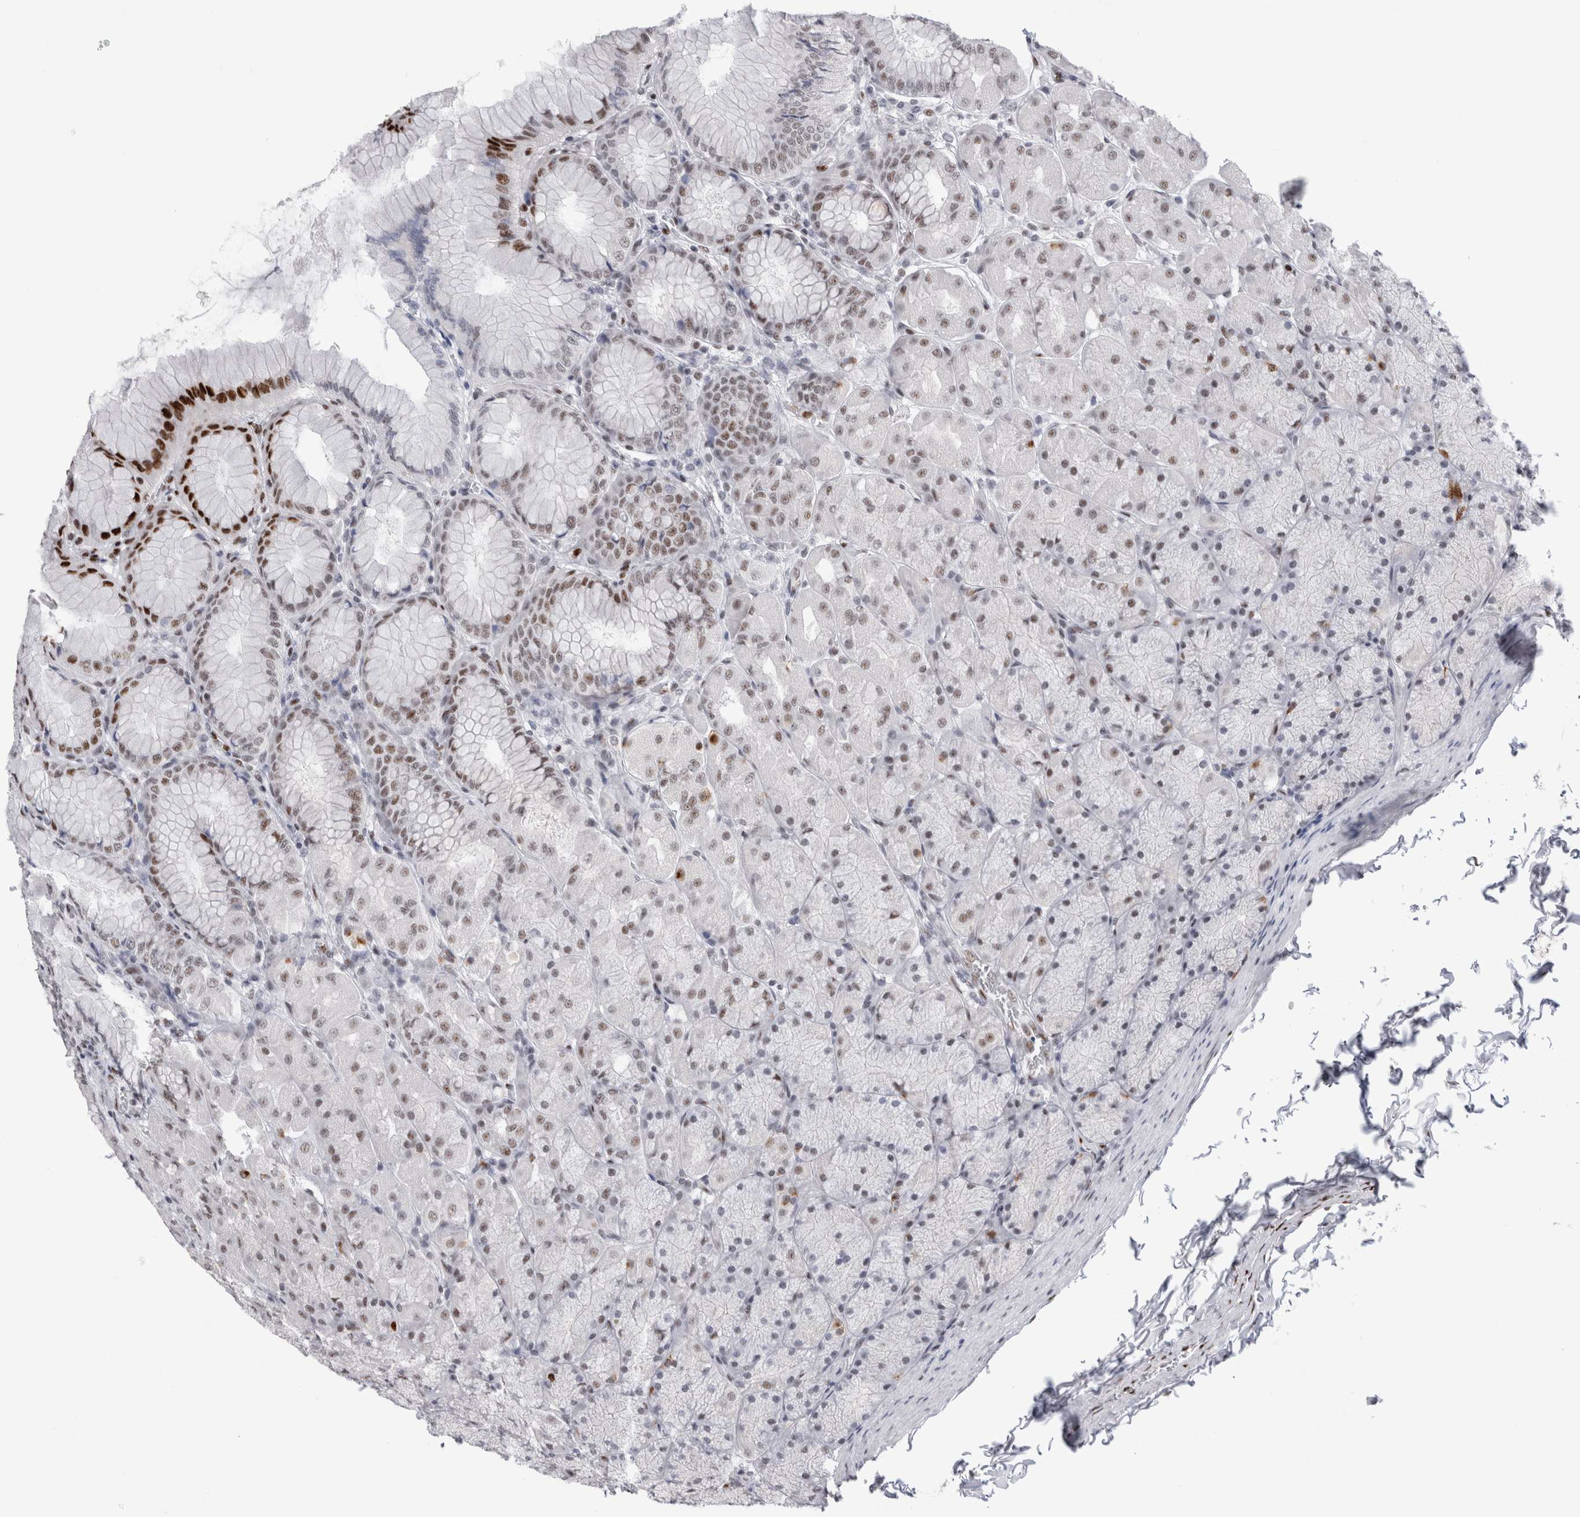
{"staining": {"intensity": "strong", "quantity": ">75%", "location": "nuclear"}, "tissue": "stomach", "cell_type": "Glandular cells", "image_type": "normal", "snomed": [{"axis": "morphology", "description": "Normal tissue, NOS"}, {"axis": "topography", "description": "Stomach, upper"}], "caption": "Glandular cells show strong nuclear staining in approximately >75% of cells in normal stomach.", "gene": "RBM6", "patient": {"sex": "female", "age": 56}}